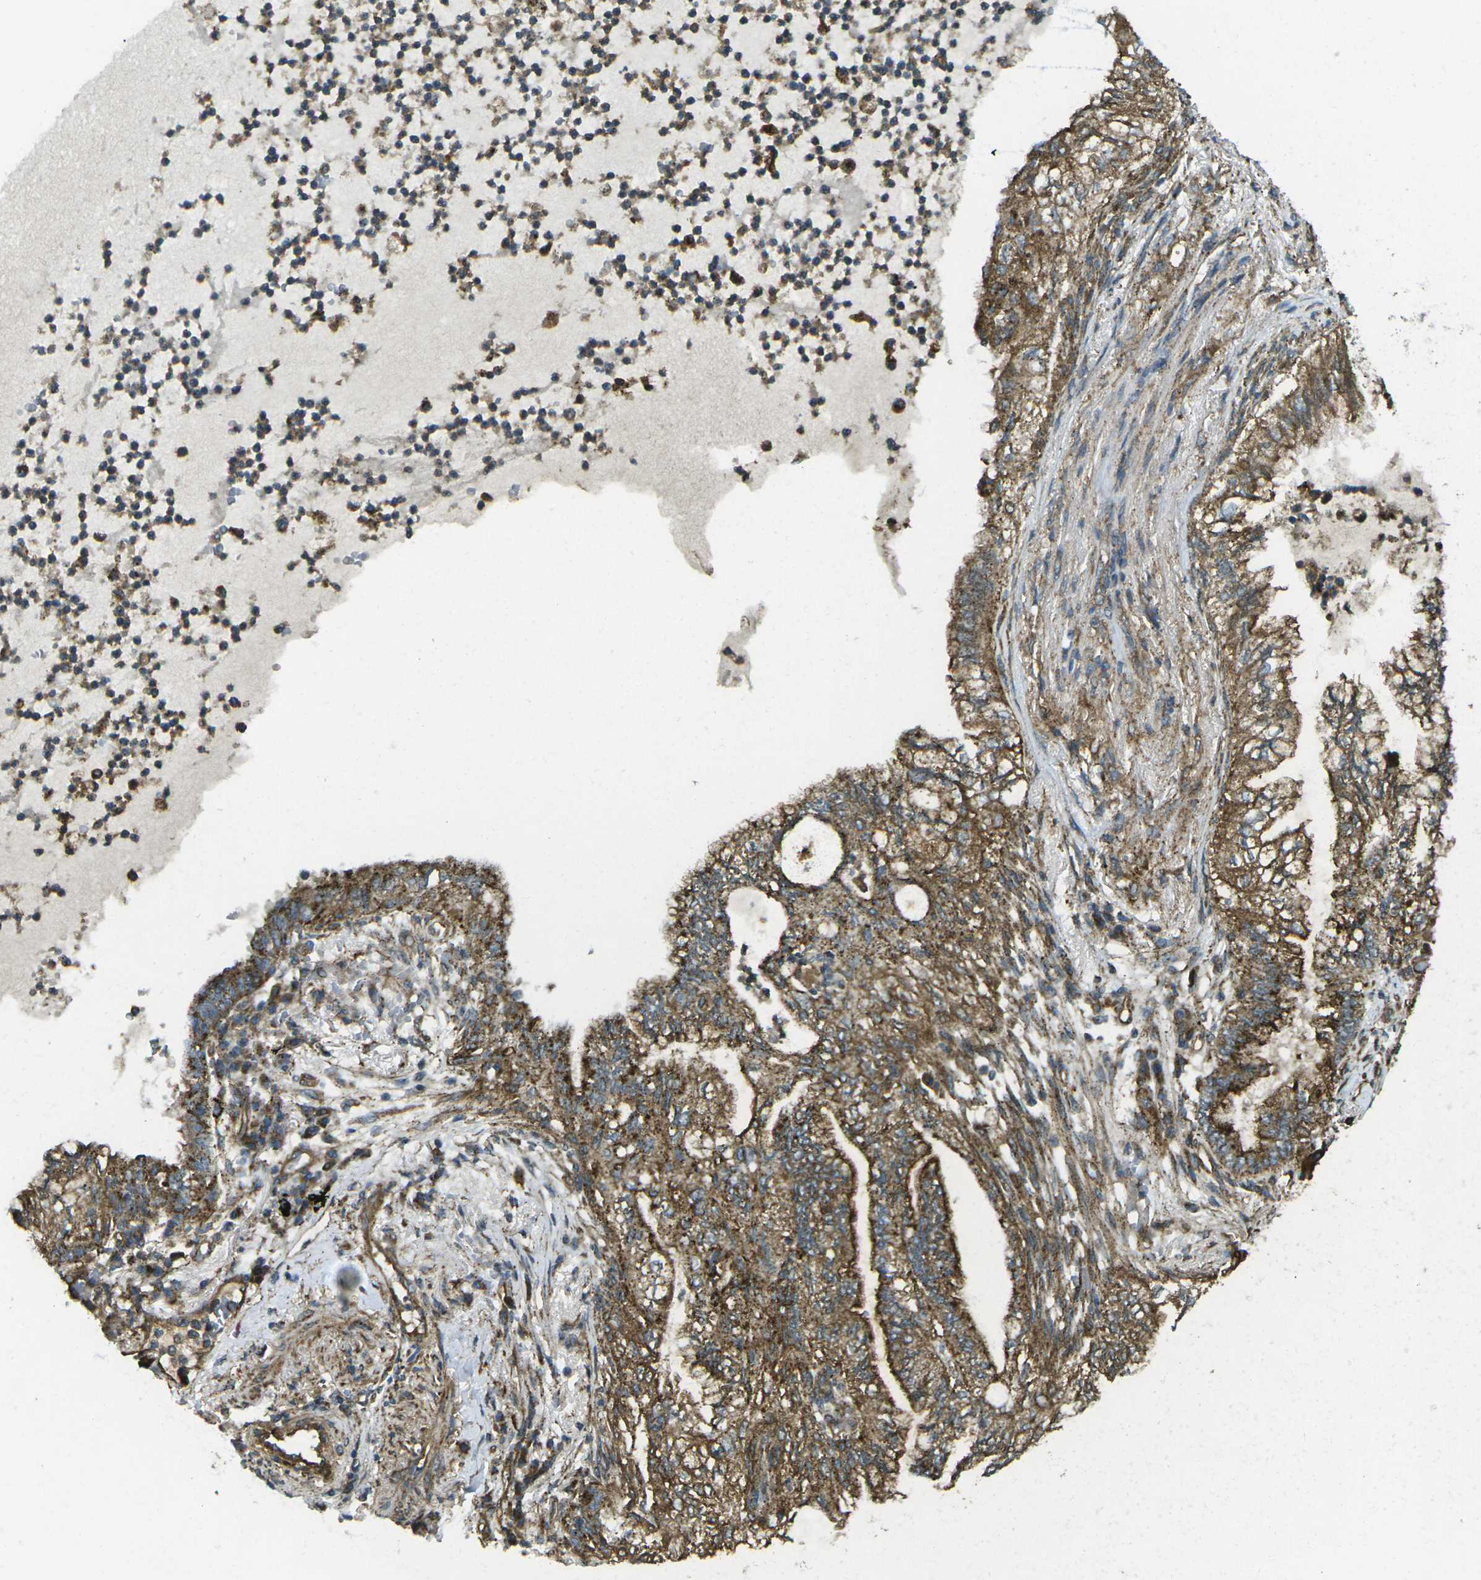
{"staining": {"intensity": "moderate", "quantity": ">75%", "location": "cytoplasmic/membranous"}, "tissue": "lung cancer", "cell_type": "Tumor cells", "image_type": "cancer", "snomed": [{"axis": "morphology", "description": "Normal tissue, NOS"}, {"axis": "morphology", "description": "Adenocarcinoma, NOS"}, {"axis": "topography", "description": "Bronchus"}, {"axis": "topography", "description": "Lung"}], "caption": "Adenocarcinoma (lung) stained with DAB (3,3'-diaminobenzidine) immunohistochemistry (IHC) displays medium levels of moderate cytoplasmic/membranous positivity in approximately >75% of tumor cells.", "gene": "CHMP3", "patient": {"sex": "female", "age": 70}}